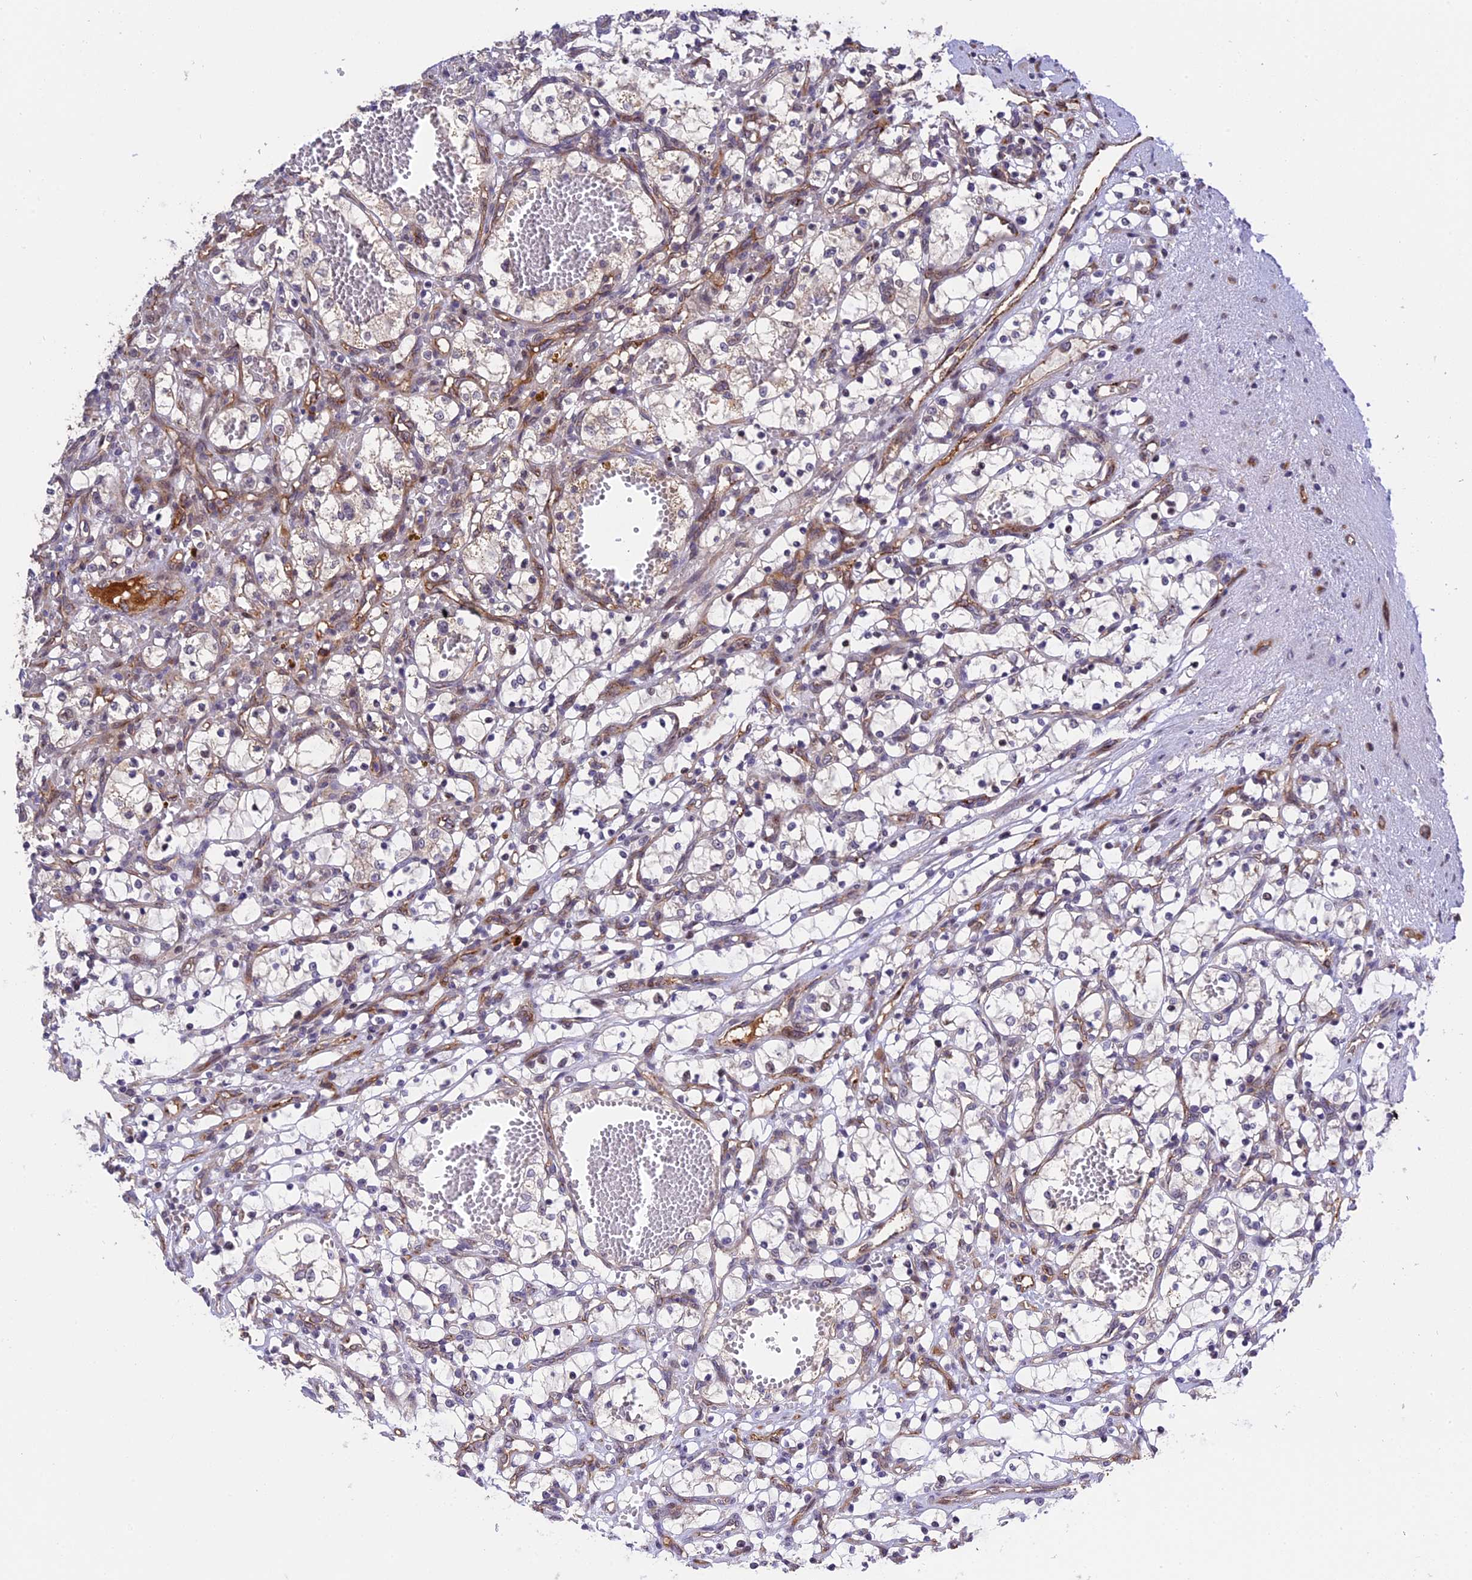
{"staining": {"intensity": "negative", "quantity": "none", "location": "none"}, "tissue": "renal cancer", "cell_type": "Tumor cells", "image_type": "cancer", "snomed": [{"axis": "morphology", "description": "Adenocarcinoma, NOS"}, {"axis": "topography", "description": "Kidney"}], "caption": "Protein analysis of renal cancer exhibits no significant staining in tumor cells.", "gene": "MFSD2A", "patient": {"sex": "female", "age": 69}}